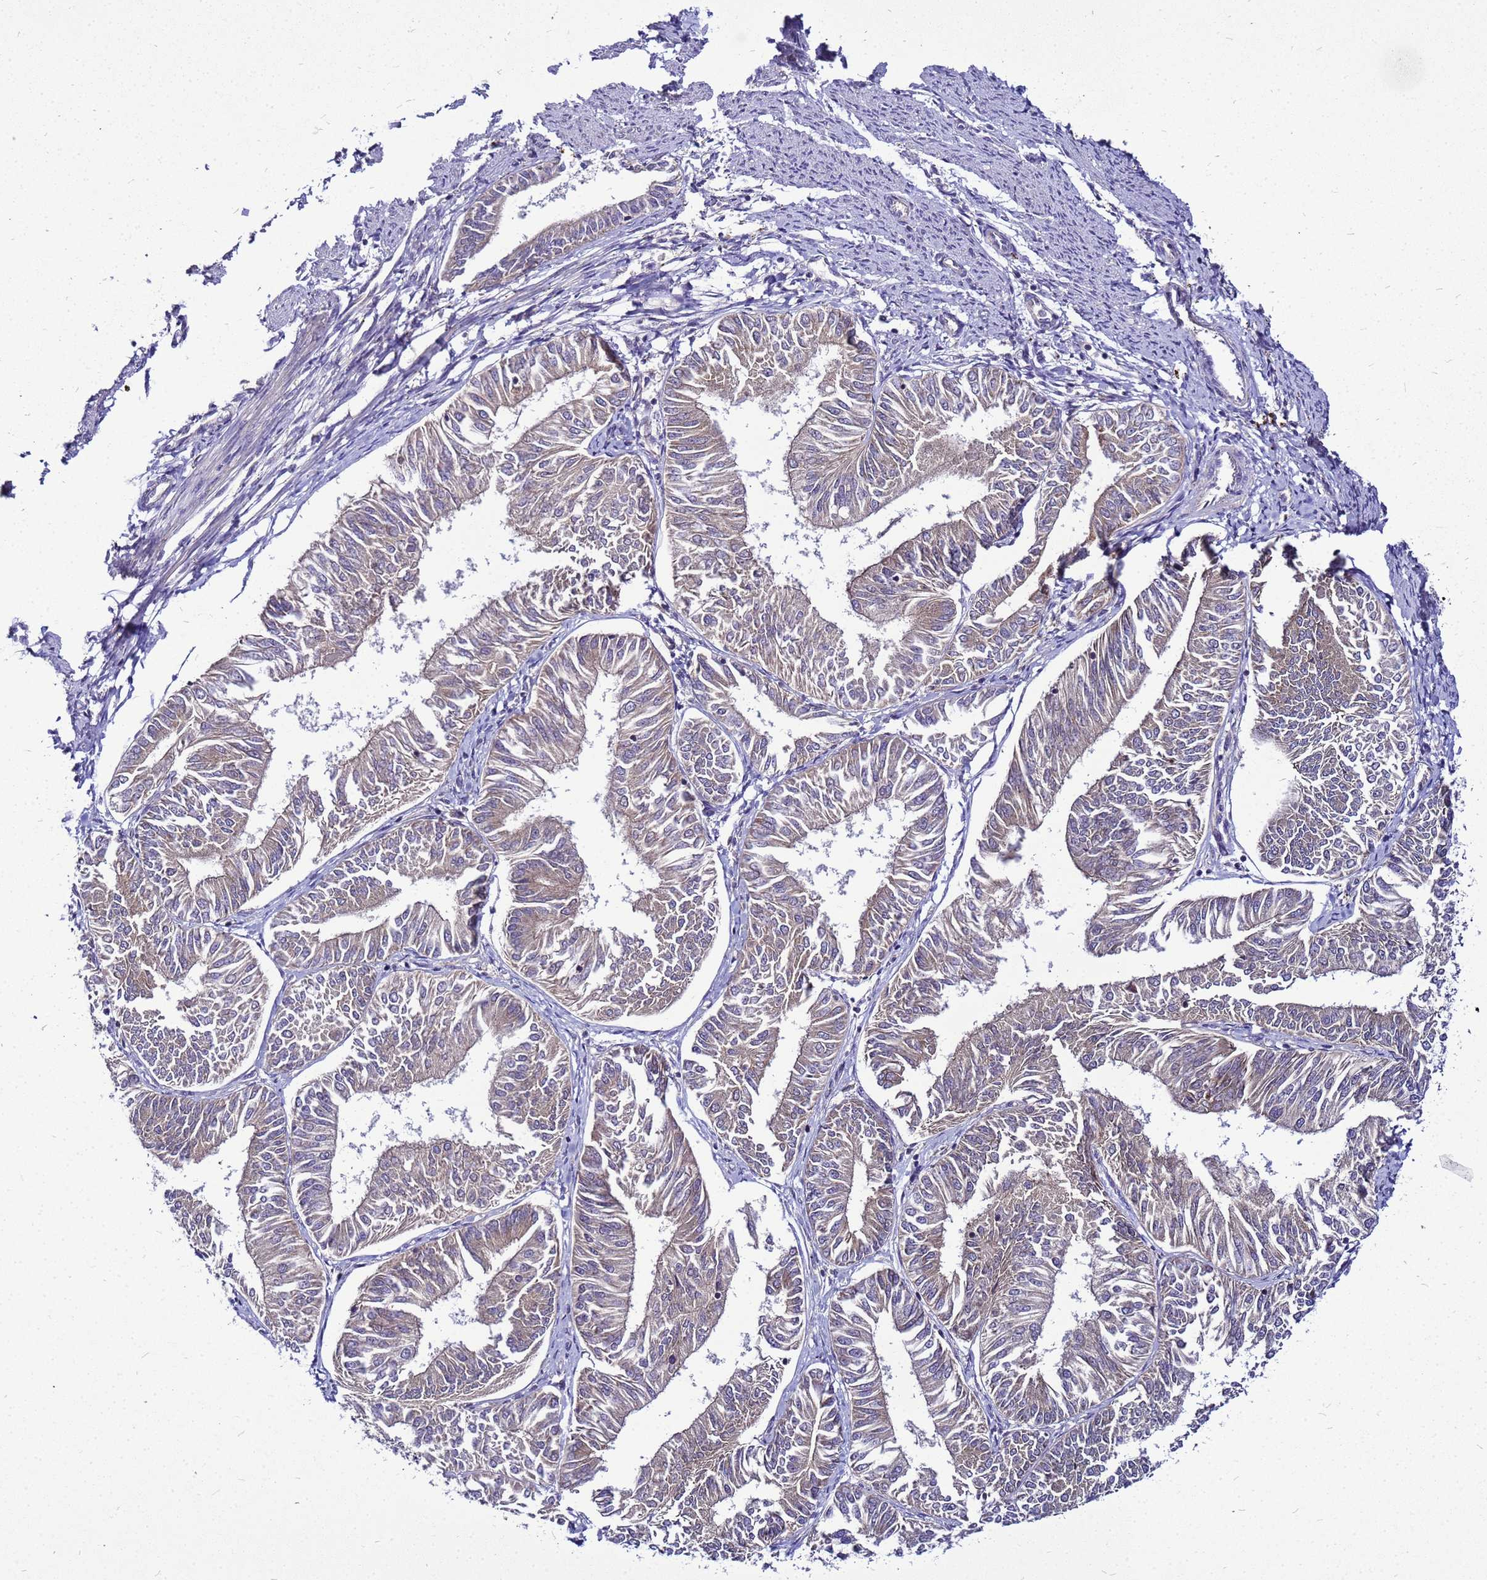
{"staining": {"intensity": "weak", "quantity": "25%-75%", "location": "cytoplasmic/membranous"}, "tissue": "endometrial cancer", "cell_type": "Tumor cells", "image_type": "cancer", "snomed": [{"axis": "morphology", "description": "Adenocarcinoma, NOS"}, {"axis": "topography", "description": "Endometrium"}], "caption": "Immunohistochemistry photomicrograph of neoplastic tissue: adenocarcinoma (endometrial) stained using IHC exhibits low levels of weak protein expression localized specifically in the cytoplasmic/membranous of tumor cells, appearing as a cytoplasmic/membranous brown color.", "gene": "SAT1", "patient": {"sex": "female", "age": 58}}